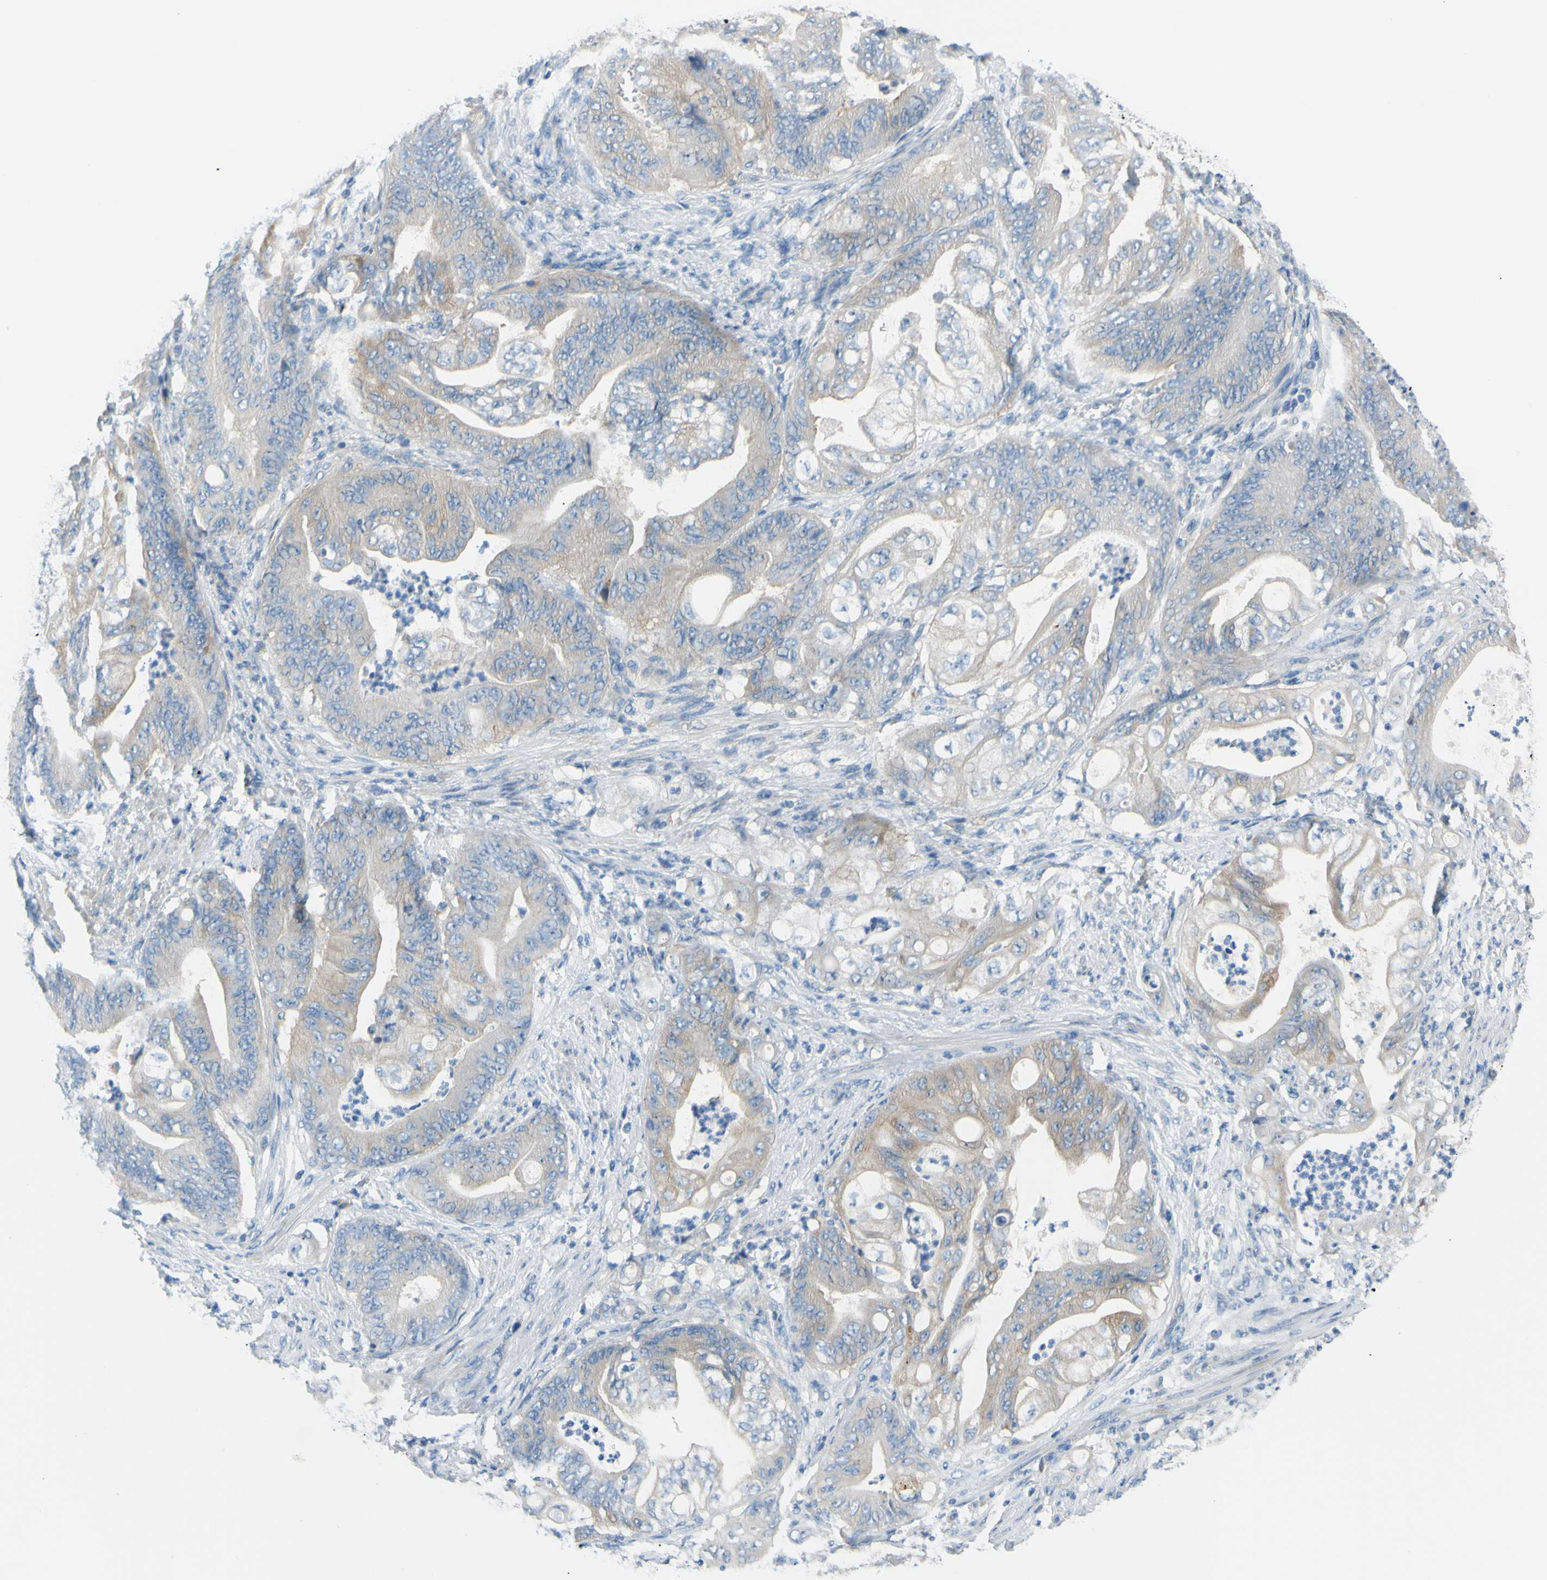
{"staining": {"intensity": "weak", "quantity": ">75%", "location": "cytoplasmic/membranous"}, "tissue": "stomach cancer", "cell_type": "Tumor cells", "image_type": "cancer", "snomed": [{"axis": "morphology", "description": "Adenocarcinoma, NOS"}, {"axis": "topography", "description": "Stomach"}], "caption": "Immunohistochemistry staining of adenocarcinoma (stomach), which demonstrates low levels of weak cytoplasmic/membranous expression in approximately >75% of tumor cells indicating weak cytoplasmic/membranous protein positivity. The staining was performed using DAB (brown) for protein detection and nuclei were counterstained in hematoxylin (blue).", "gene": "FRMD4B", "patient": {"sex": "female", "age": 73}}